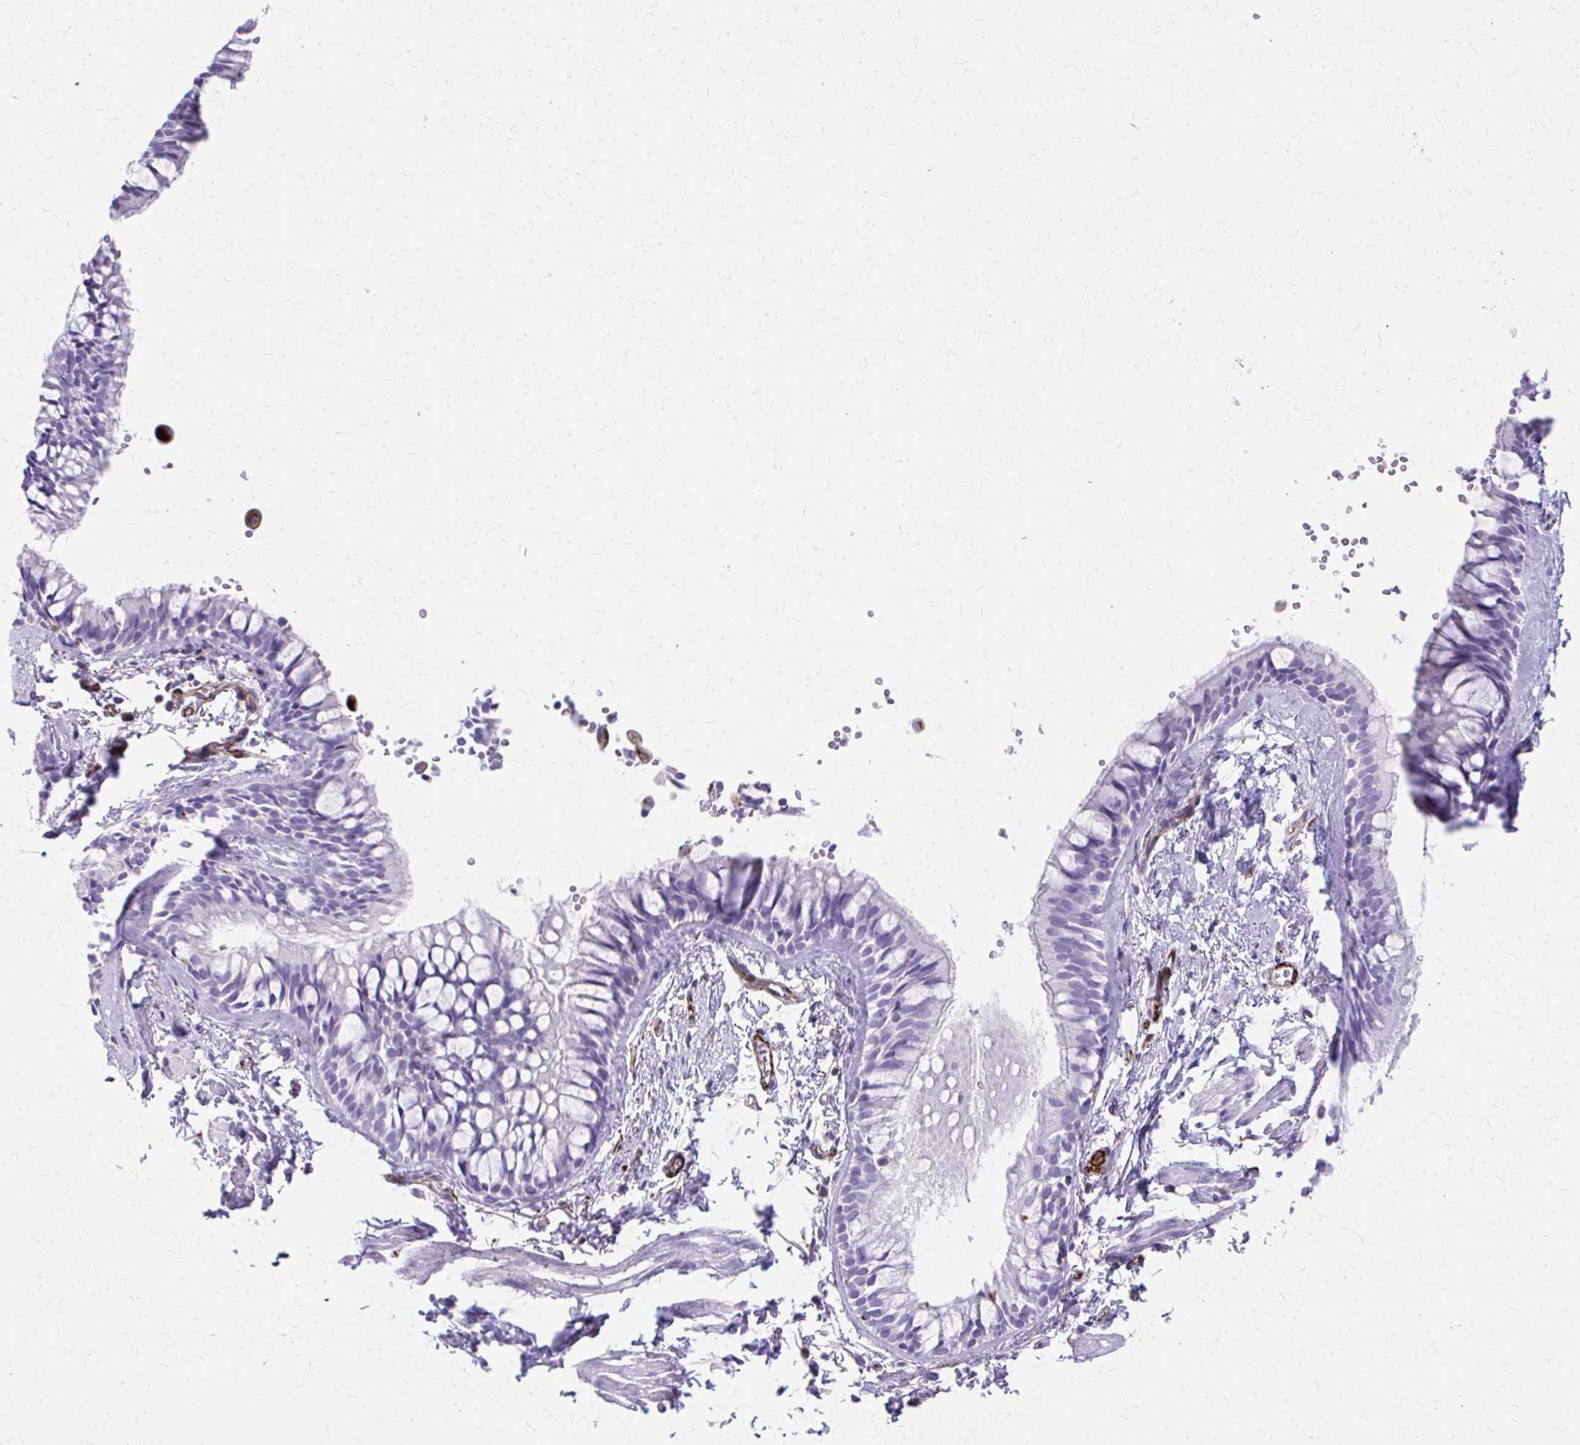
{"staining": {"intensity": "negative", "quantity": "none", "location": "none"}, "tissue": "bronchus", "cell_type": "Respiratory epithelial cells", "image_type": "normal", "snomed": [{"axis": "morphology", "description": "Normal tissue, NOS"}, {"axis": "topography", "description": "Bronchus"}], "caption": "Bronchus stained for a protein using IHC exhibits no expression respiratory epithelial cells.", "gene": "TRIM6", "patient": {"sex": "female", "age": 59}}